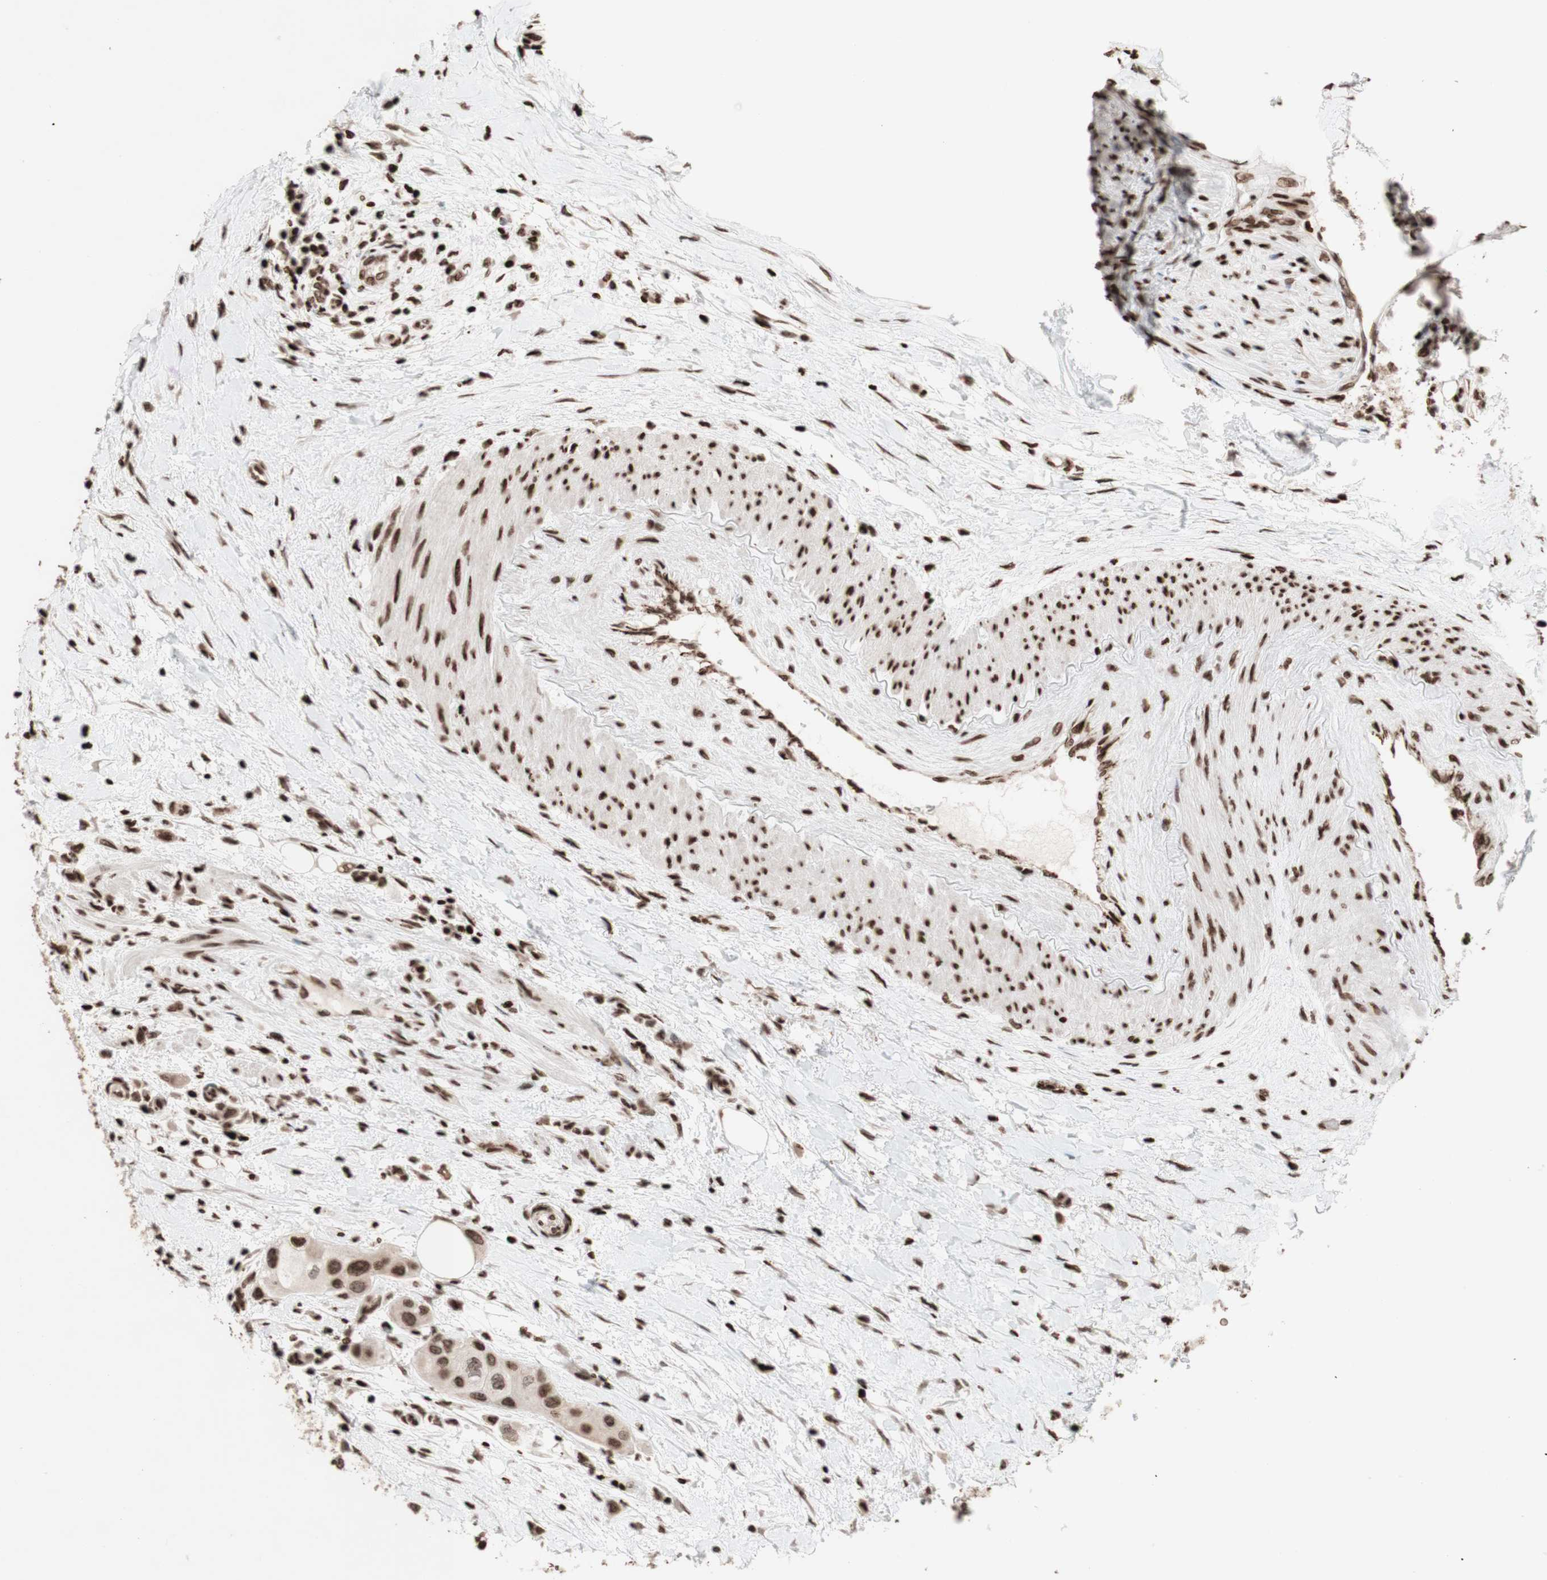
{"staining": {"intensity": "moderate", "quantity": ">75%", "location": "nuclear"}, "tissue": "urothelial cancer", "cell_type": "Tumor cells", "image_type": "cancer", "snomed": [{"axis": "morphology", "description": "Urothelial carcinoma, High grade"}, {"axis": "topography", "description": "Urinary bladder"}], "caption": "Immunohistochemistry (IHC) histopathology image of urothelial carcinoma (high-grade) stained for a protein (brown), which displays medium levels of moderate nuclear positivity in about >75% of tumor cells.", "gene": "NCAPD2", "patient": {"sex": "female", "age": 56}}